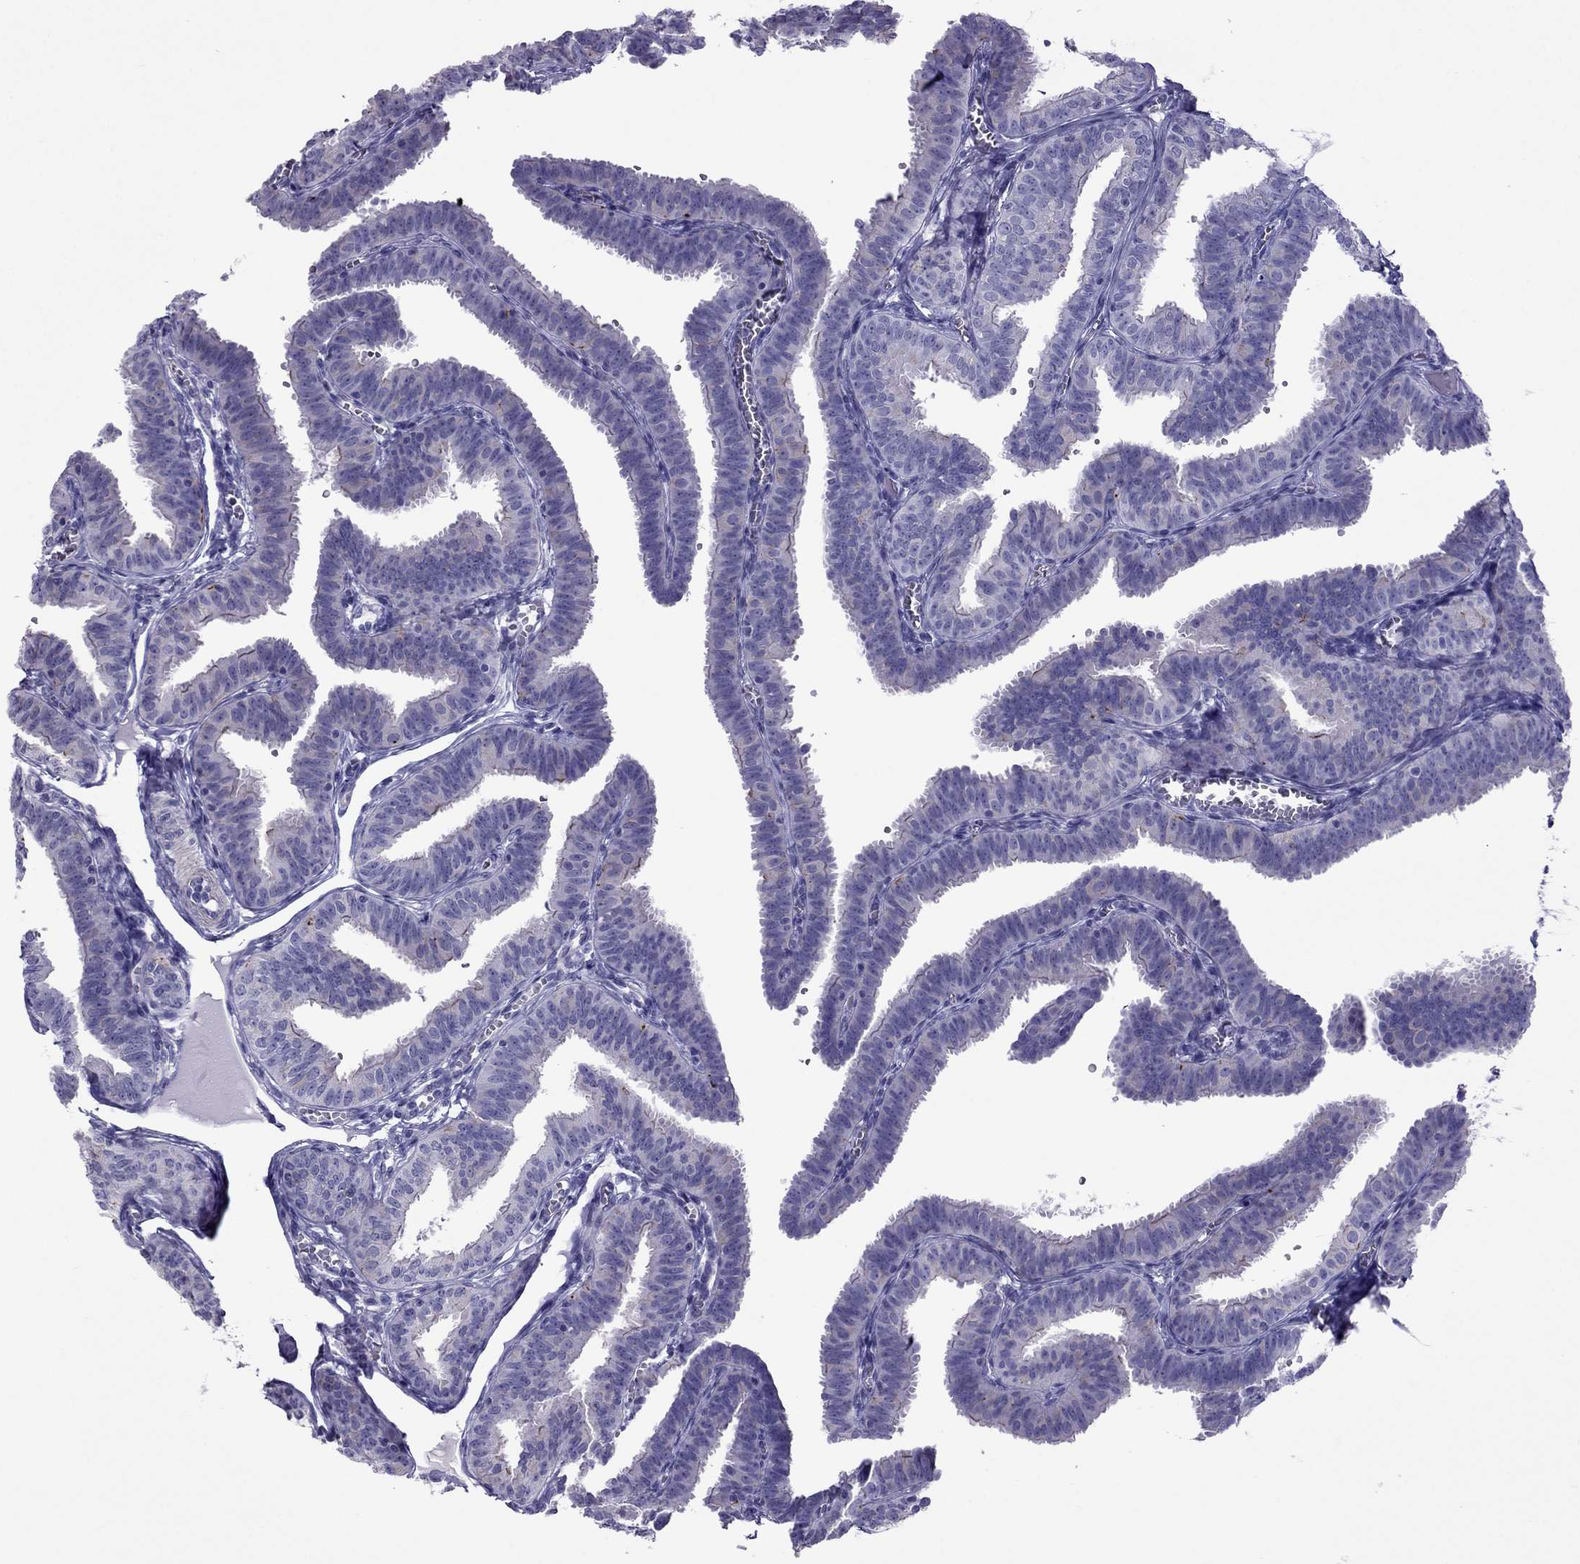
{"staining": {"intensity": "negative", "quantity": "none", "location": "none"}, "tissue": "fallopian tube", "cell_type": "Glandular cells", "image_type": "normal", "snomed": [{"axis": "morphology", "description": "Normal tissue, NOS"}, {"axis": "topography", "description": "Fallopian tube"}], "caption": "This histopathology image is of unremarkable fallopian tube stained with immunohistochemistry to label a protein in brown with the nuclei are counter-stained blue. There is no positivity in glandular cells.", "gene": "MYL11", "patient": {"sex": "female", "age": 25}}